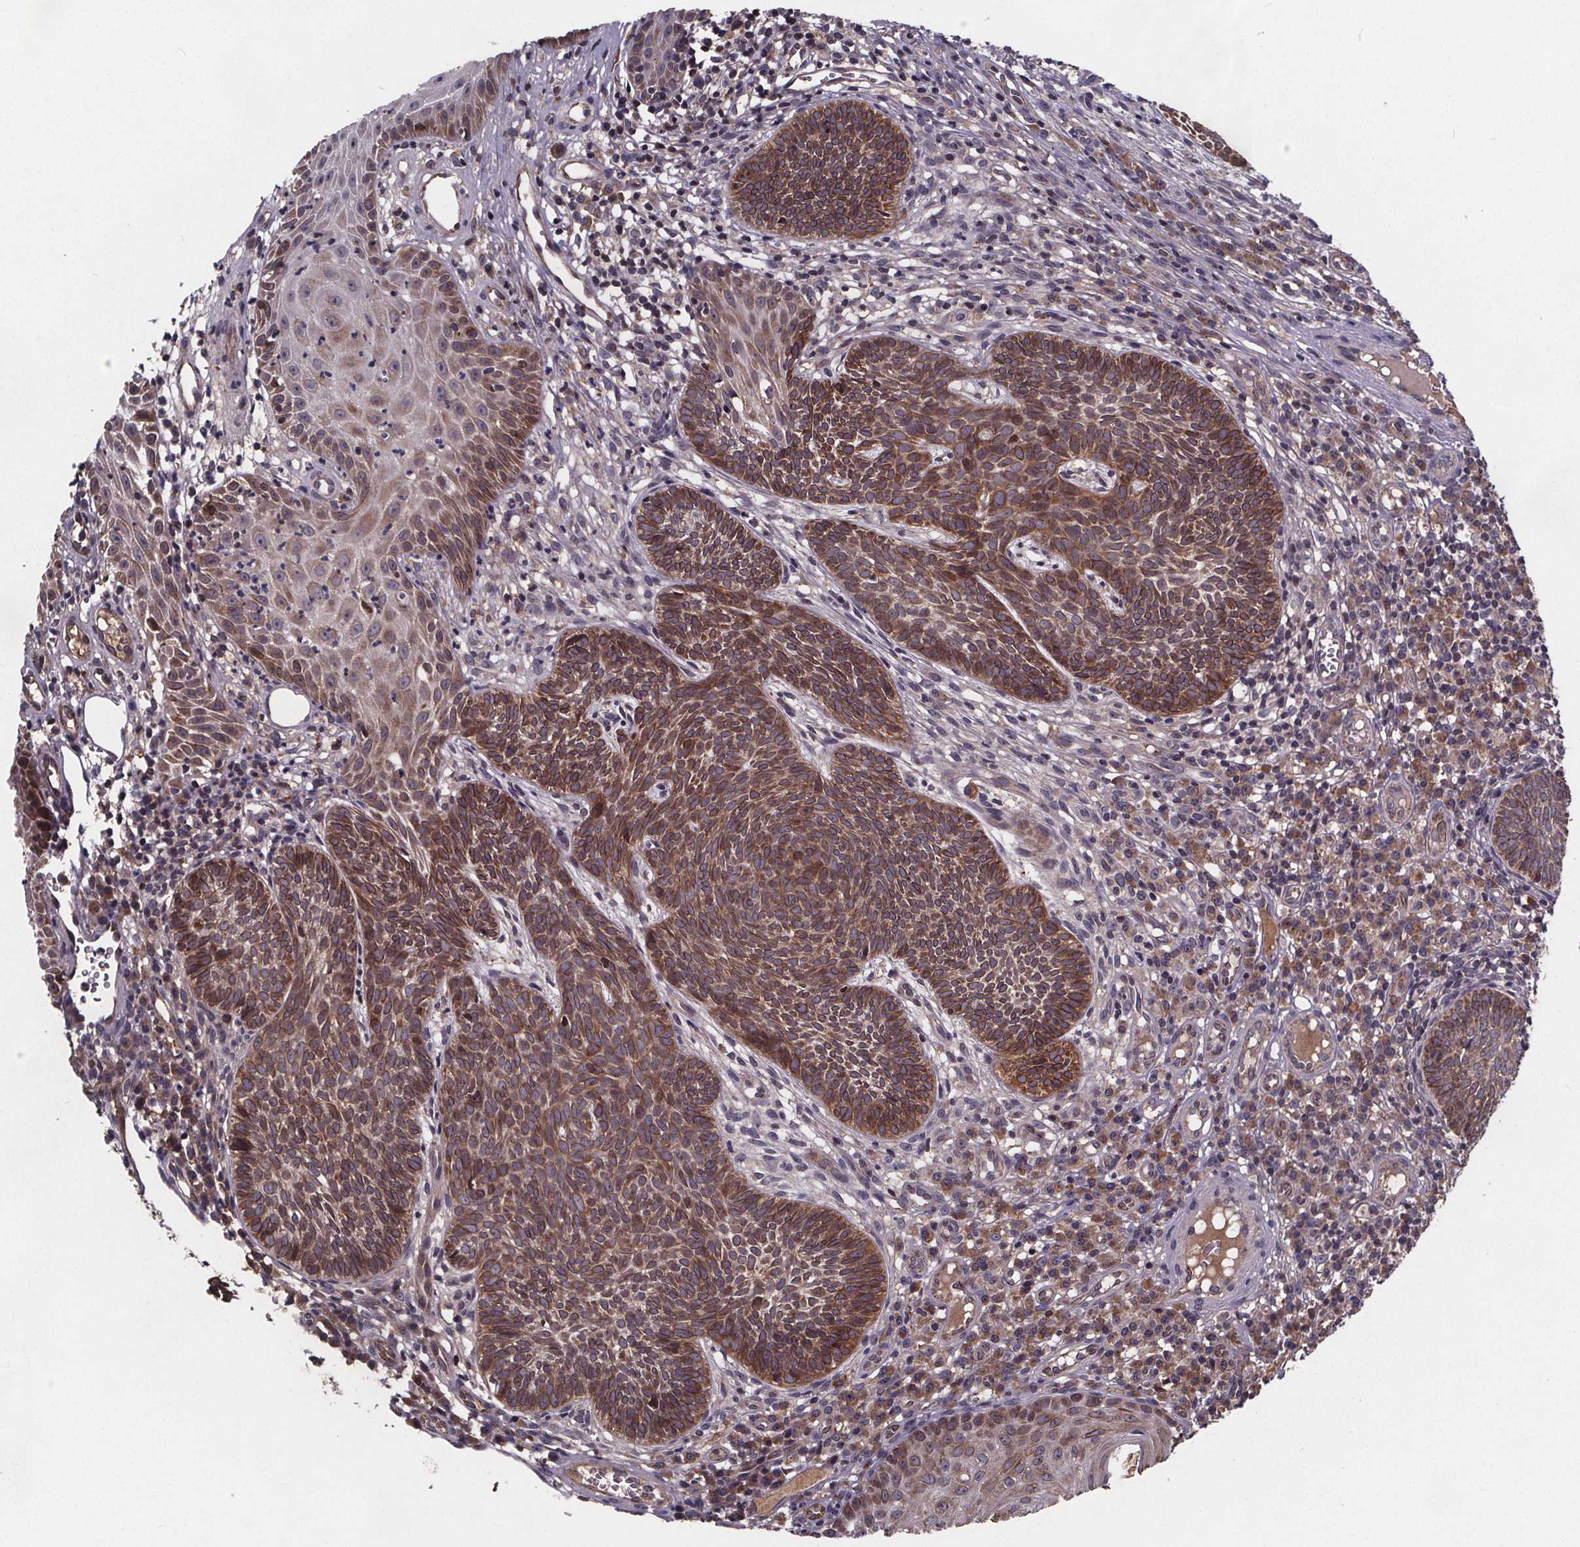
{"staining": {"intensity": "strong", "quantity": ">75%", "location": "cytoplasmic/membranous"}, "tissue": "skin cancer", "cell_type": "Tumor cells", "image_type": "cancer", "snomed": [{"axis": "morphology", "description": "Basal cell carcinoma"}, {"axis": "topography", "description": "Skin"}], "caption": "A brown stain highlights strong cytoplasmic/membranous positivity of a protein in human basal cell carcinoma (skin) tumor cells. The staining was performed using DAB to visualize the protein expression in brown, while the nuclei were stained in blue with hematoxylin (Magnification: 20x).", "gene": "FASTKD3", "patient": {"sex": "male", "age": 59}}